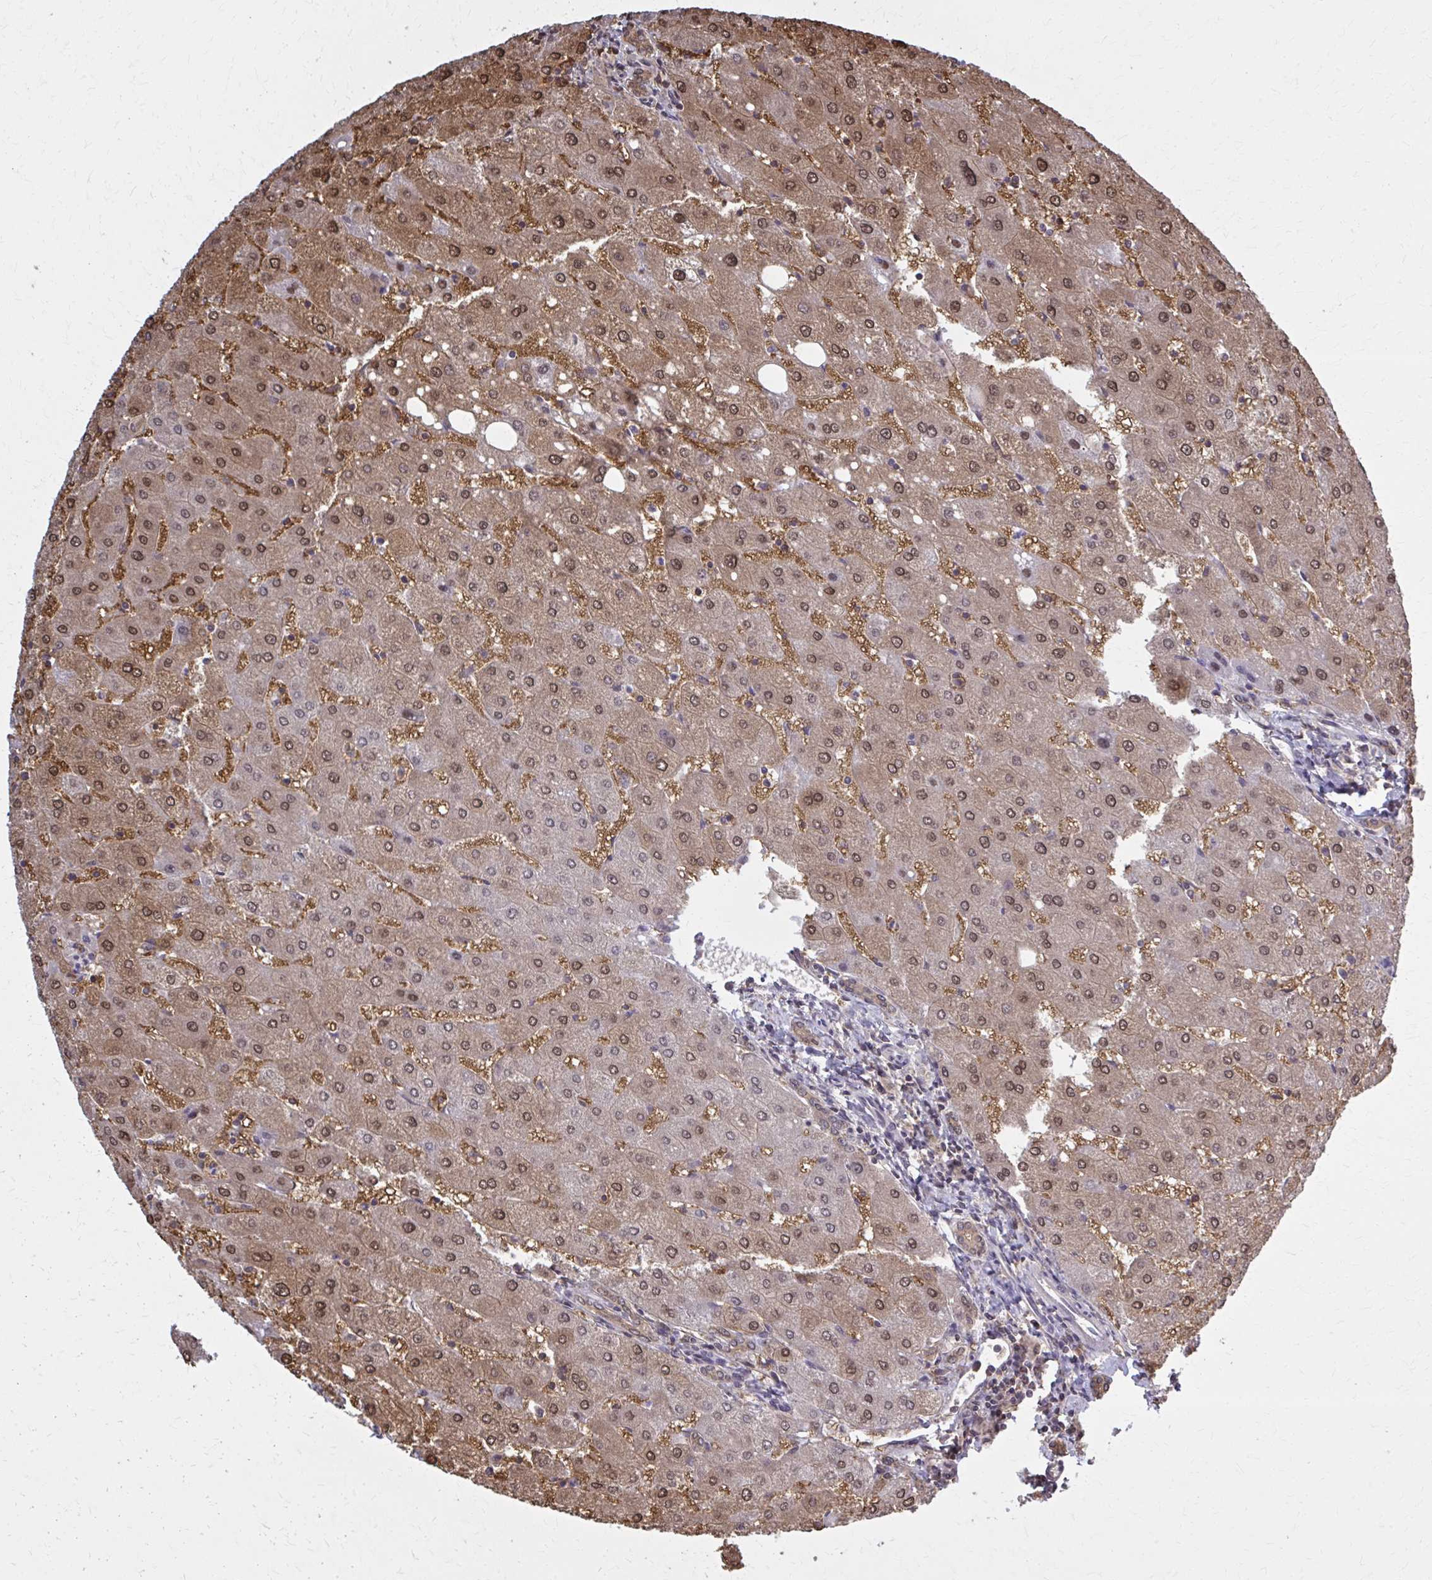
{"staining": {"intensity": "weak", "quantity": ">75%", "location": "cytoplasmic/membranous"}, "tissue": "liver", "cell_type": "Cholangiocytes", "image_type": "normal", "snomed": [{"axis": "morphology", "description": "Normal tissue, NOS"}, {"axis": "topography", "description": "Liver"}], "caption": "Immunohistochemistry (IHC) of normal human liver exhibits low levels of weak cytoplasmic/membranous expression in about >75% of cholangiocytes.", "gene": "MDH1", "patient": {"sex": "male", "age": 67}}